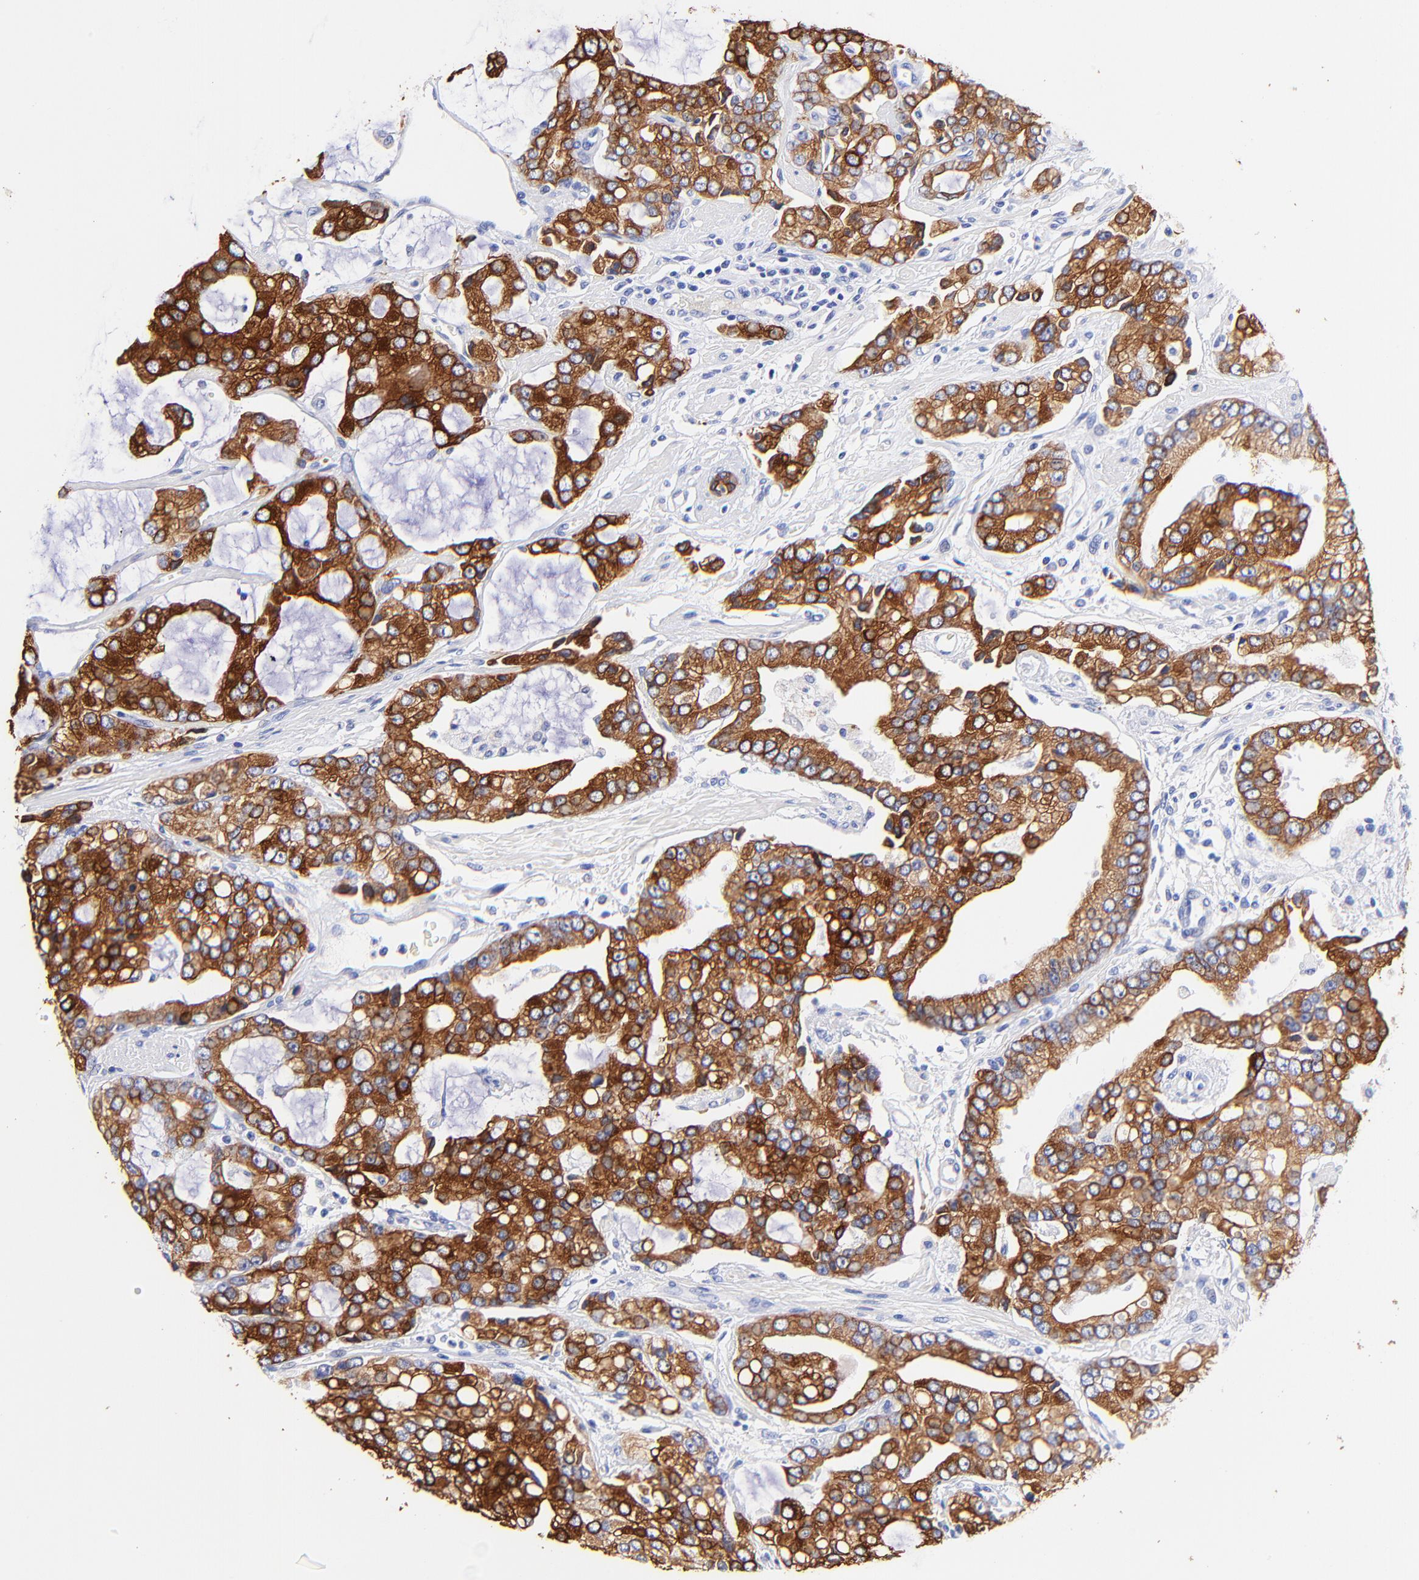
{"staining": {"intensity": "strong", "quantity": ">75%", "location": "cytoplasmic/membranous"}, "tissue": "prostate cancer", "cell_type": "Tumor cells", "image_type": "cancer", "snomed": [{"axis": "morphology", "description": "Adenocarcinoma, High grade"}, {"axis": "topography", "description": "Prostate"}], "caption": "Protein expression analysis of human high-grade adenocarcinoma (prostate) reveals strong cytoplasmic/membranous expression in approximately >75% of tumor cells.", "gene": "KRT19", "patient": {"sex": "male", "age": 67}}